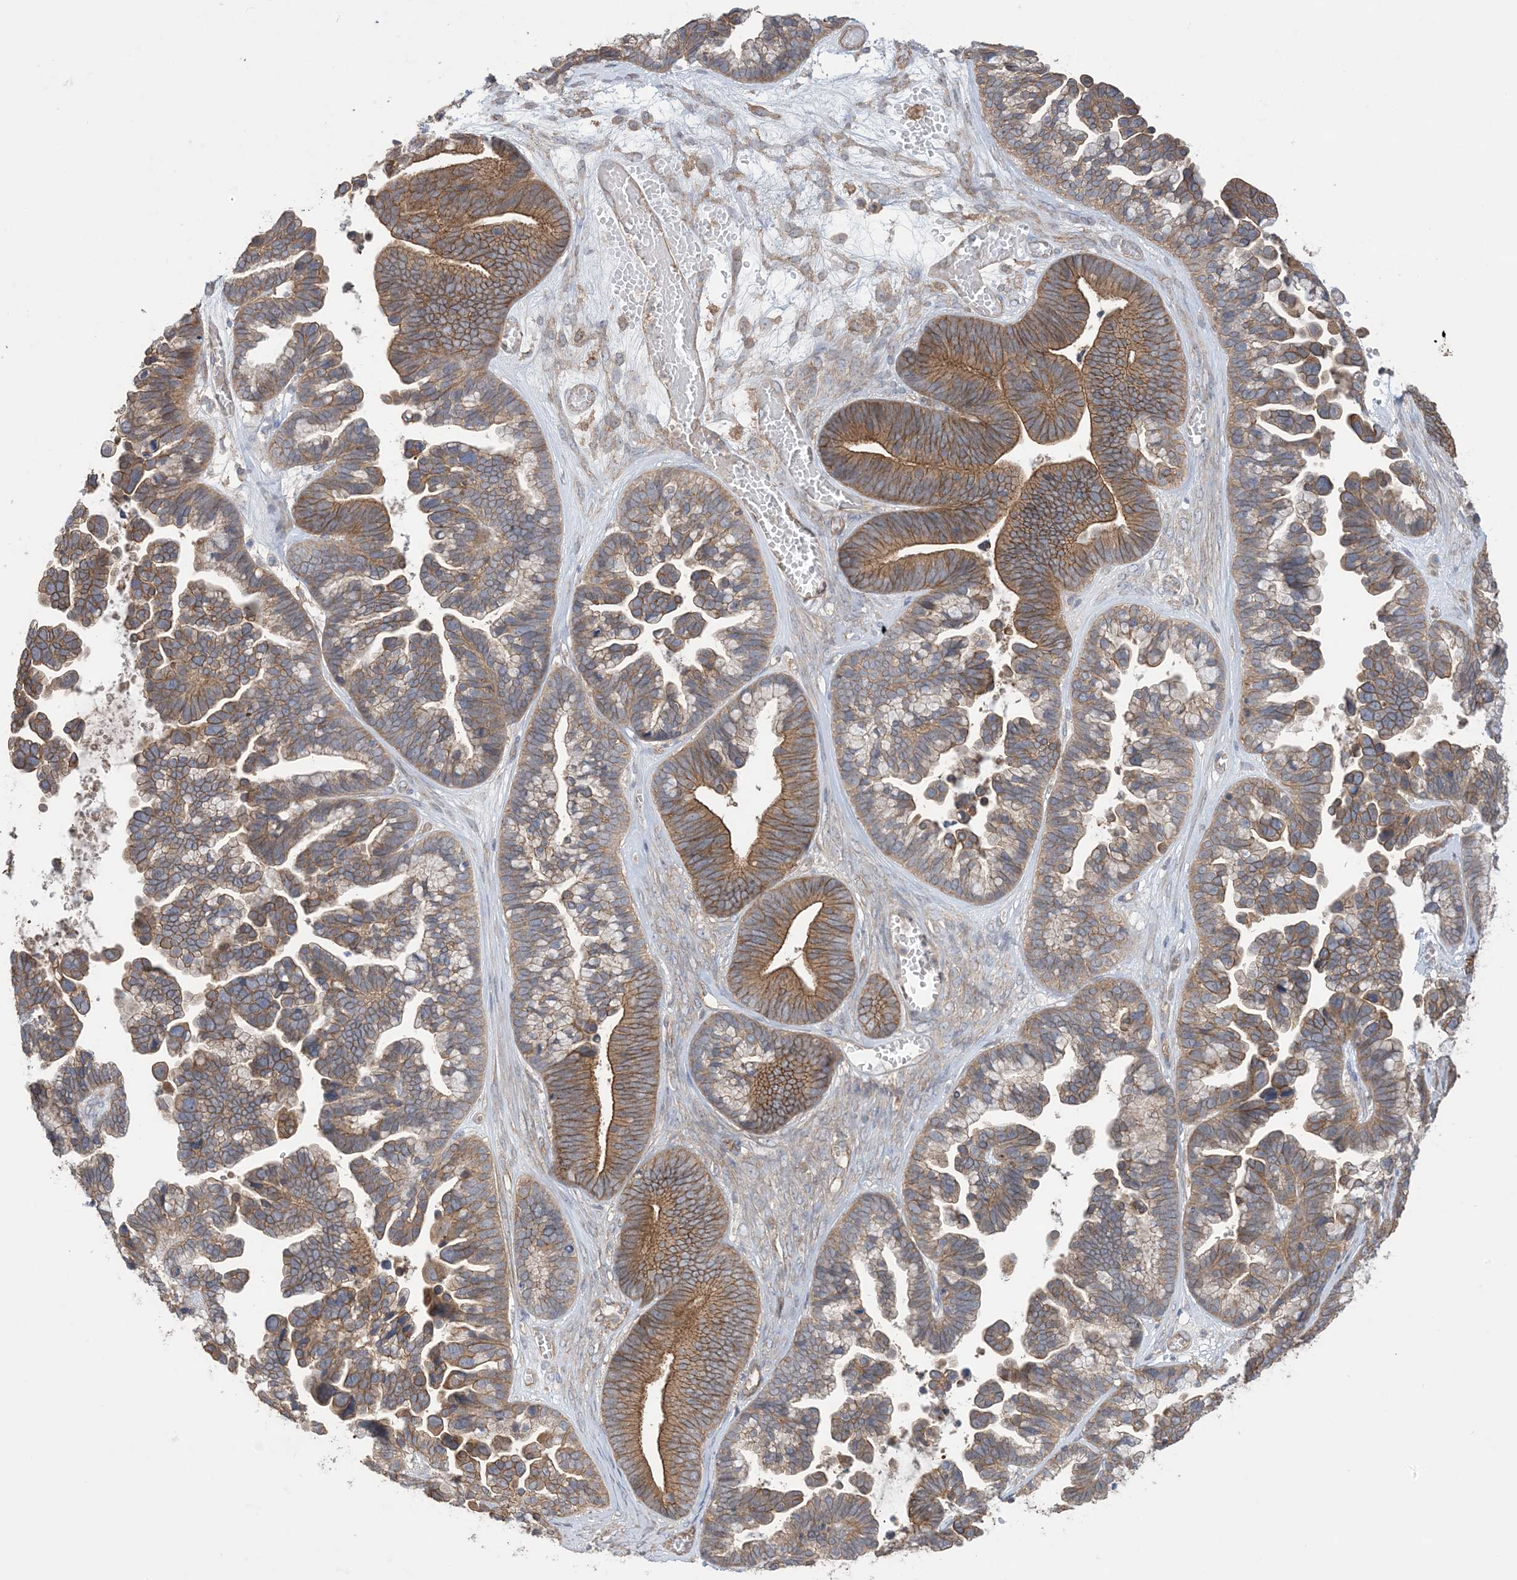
{"staining": {"intensity": "moderate", "quantity": ">75%", "location": "cytoplasmic/membranous"}, "tissue": "ovarian cancer", "cell_type": "Tumor cells", "image_type": "cancer", "snomed": [{"axis": "morphology", "description": "Cystadenocarcinoma, serous, NOS"}, {"axis": "topography", "description": "Ovary"}], "caption": "The immunohistochemical stain highlights moderate cytoplasmic/membranous positivity in tumor cells of ovarian cancer (serous cystadenocarcinoma) tissue.", "gene": "CCNY", "patient": {"sex": "female", "age": 56}}